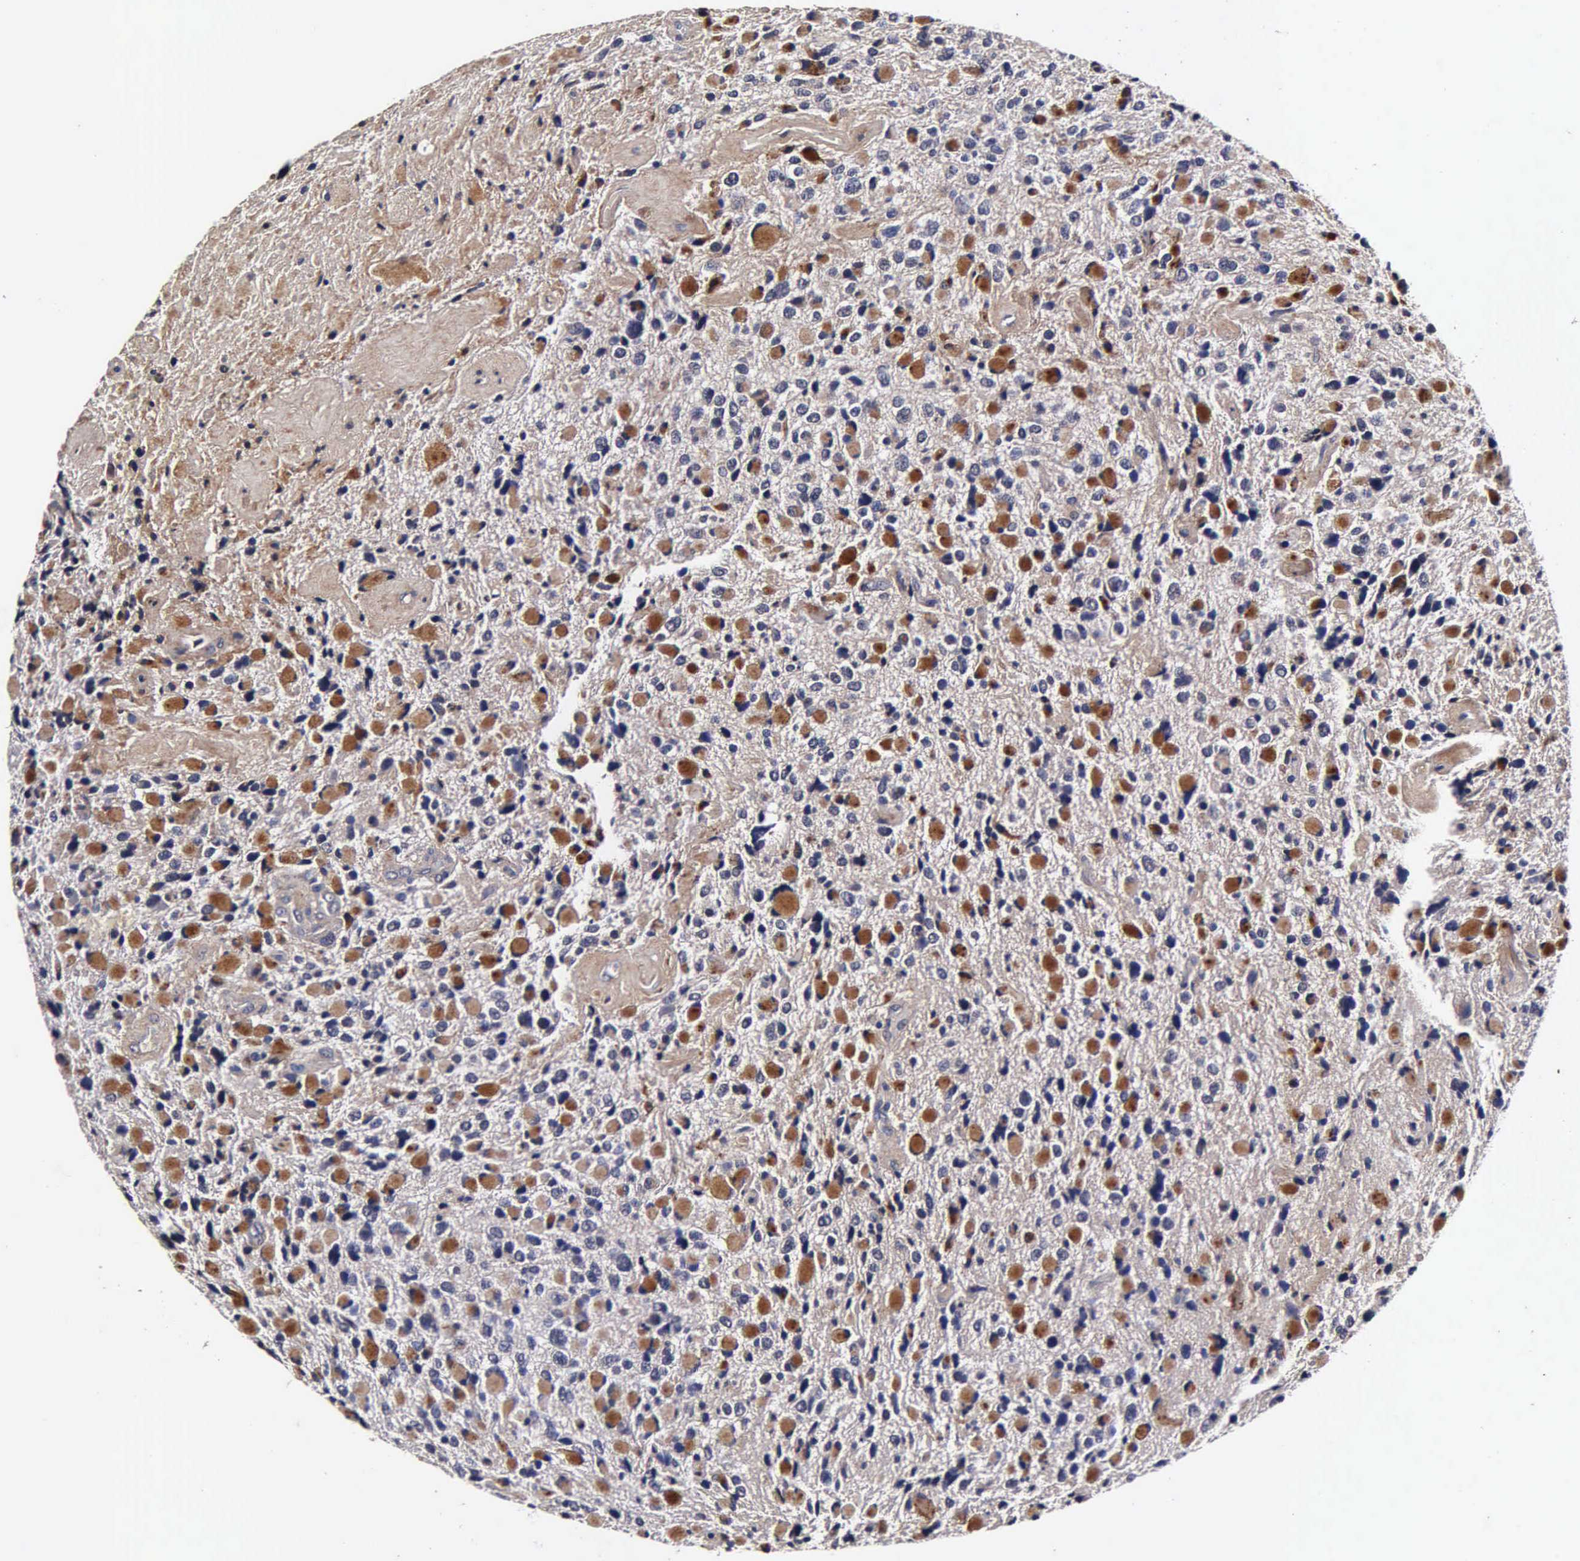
{"staining": {"intensity": "strong", "quantity": "25%-75%", "location": "cytoplasmic/membranous"}, "tissue": "glioma", "cell_type": "Tumor cells", "image_type": "cancer", "snomed": [{"axis": "morphology", "description": "Glioma, malignant, High grade"}, {"axis": "topography", "description": "Brain"}], "caption": "IHC histopathology image of neoplastic tissue: human high-grade glioma (malignant) stained using immunohistochemistry (IHC) exhibits high levels of strong protein expression localized specifically in the cytoplasmic/membranous of tumor cells, appearing as a cytoplasmic/membranous brown color.", "gene": "CST3", "patient": {"sex": "female", "age": 37}}